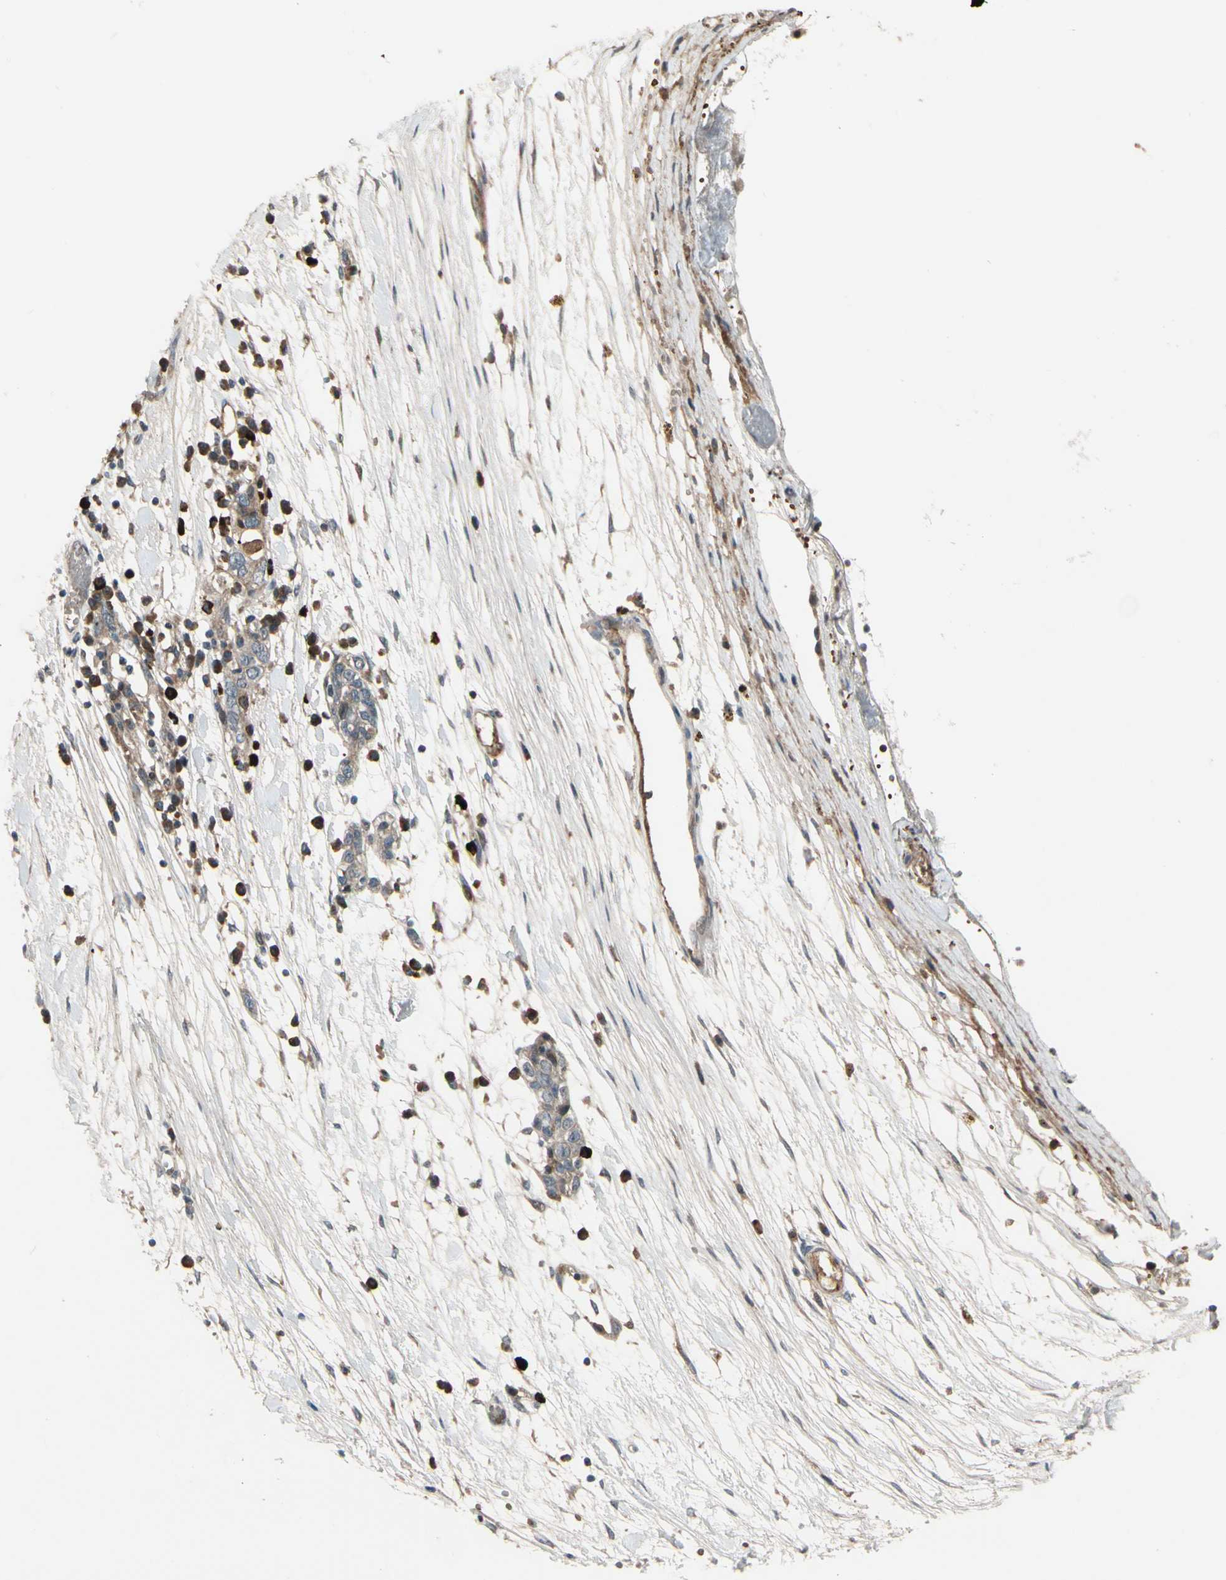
{"staining": {"intensity": "weak", "quantity": "25%-75%", "location": "cytoplasmic/membranous"}, "tissue": "ovarian cancer", "cell_type": "Tumor cells", "image_type": "cancer", "snomed": [{"axis": "morphology", "description": "Cystadenocarcinoma, serous, NOS"}, {"axis": "topography", "description": "Ovary"}], "caption": "Protein positivity by immunohistochemistry reveals weak cytoplasmic/membranous staining in about 25%-75% of tumor cells in serous cystadenocarcinoma (ovarian). Nuclei are stained in blue.", "gene": "SNX29", "patient": {"sex": "female", "age": 71}}